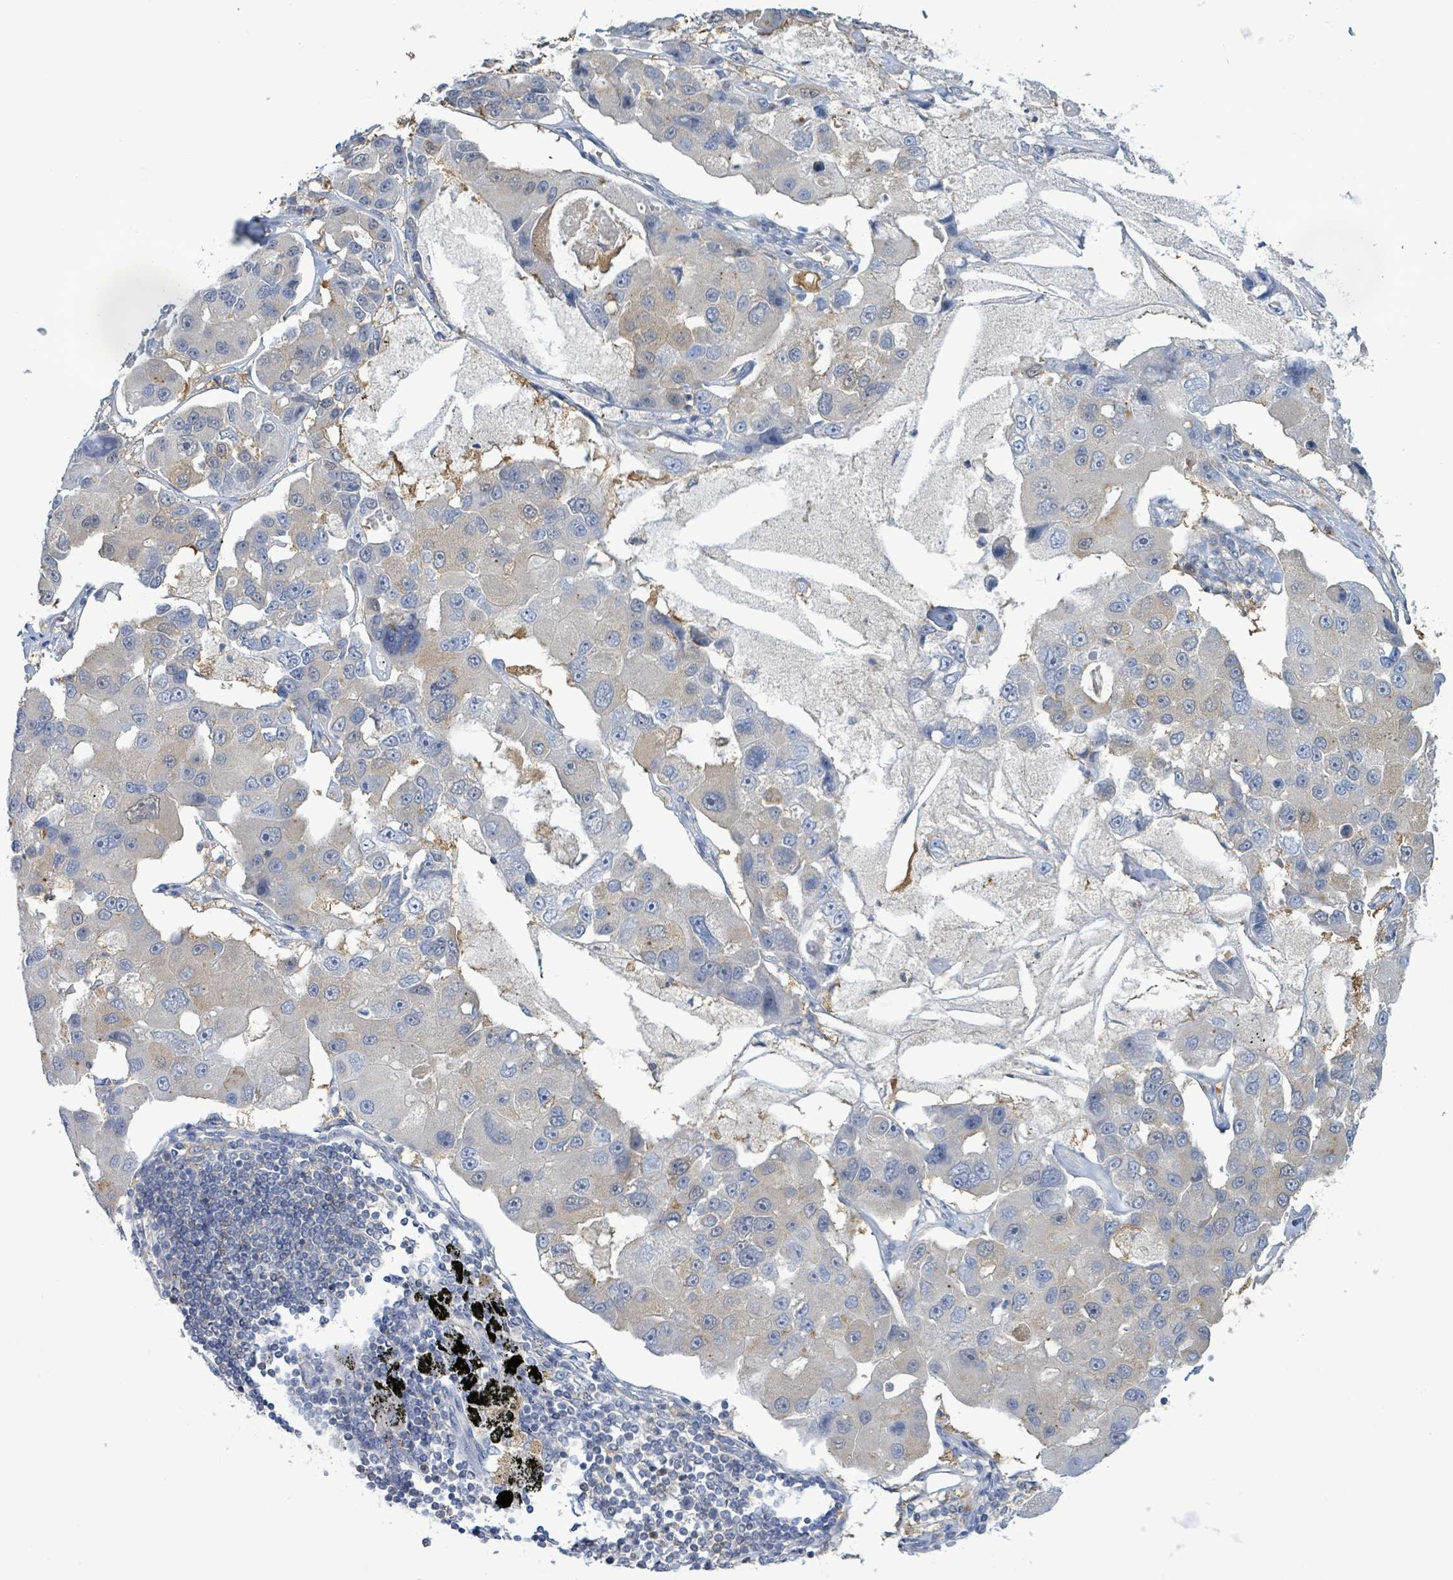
{"staining": {"intensity": "weak", "quantity": "<25%", "location": "cytoplasmic/membranous"}, "tissue": "lung cancer", "cell_type": "Tumor cells", "image_type": "cancer", "snomed": [{"axis": "morphology", "description": "Adenocarcinoma, NOS"}, {"axis": "topography", "description": "Lung"}], "caption": "Tumor cells are negative for brown protein staining in lung adenocarcinoma.", "gene": "PGAM1", "patient": {"sex": "female", "age": 54}}